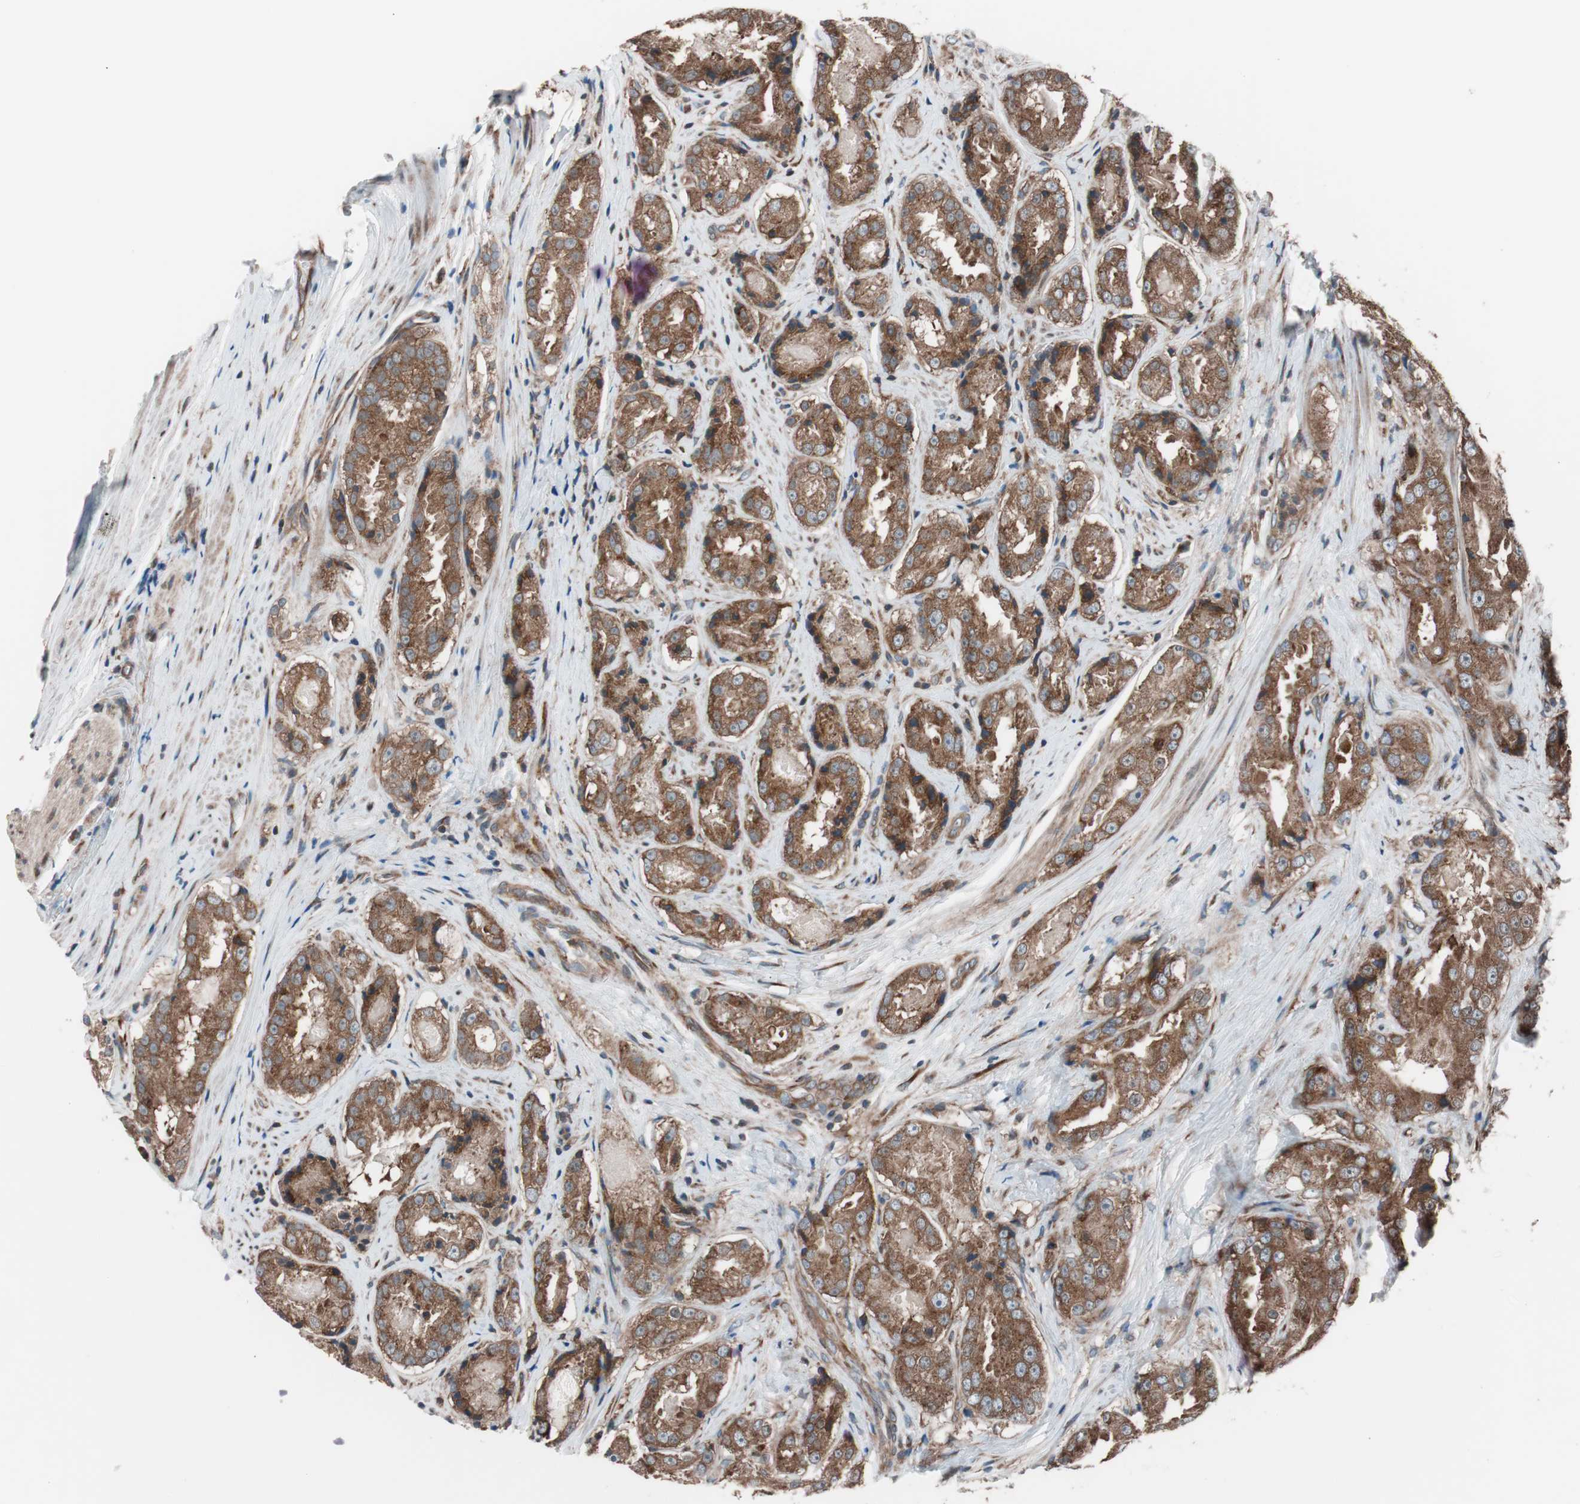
{"staining": {"intensity": "moderate", "quantity": ">75%", "location": "cytoplasmic/membranous"}, "tissue": "prostate cancer", "cell_type": "Tumor cells", "image_type": "cancer", "snomed": [{"axis": "morphology", "description": "Adenocarcinoma, High grade"}, {"axis": "topography", "description": "Prostate"}], "caption": "Immunohistochemistry (IHC) of prostate adenocarcinoma (high-grade) reveals medium levels of moderate cytoplasmic/membranous staining in about >75% of tumor cells.", "gene": "SEC31A", "patient": {"sex": "male", "age": 73}}